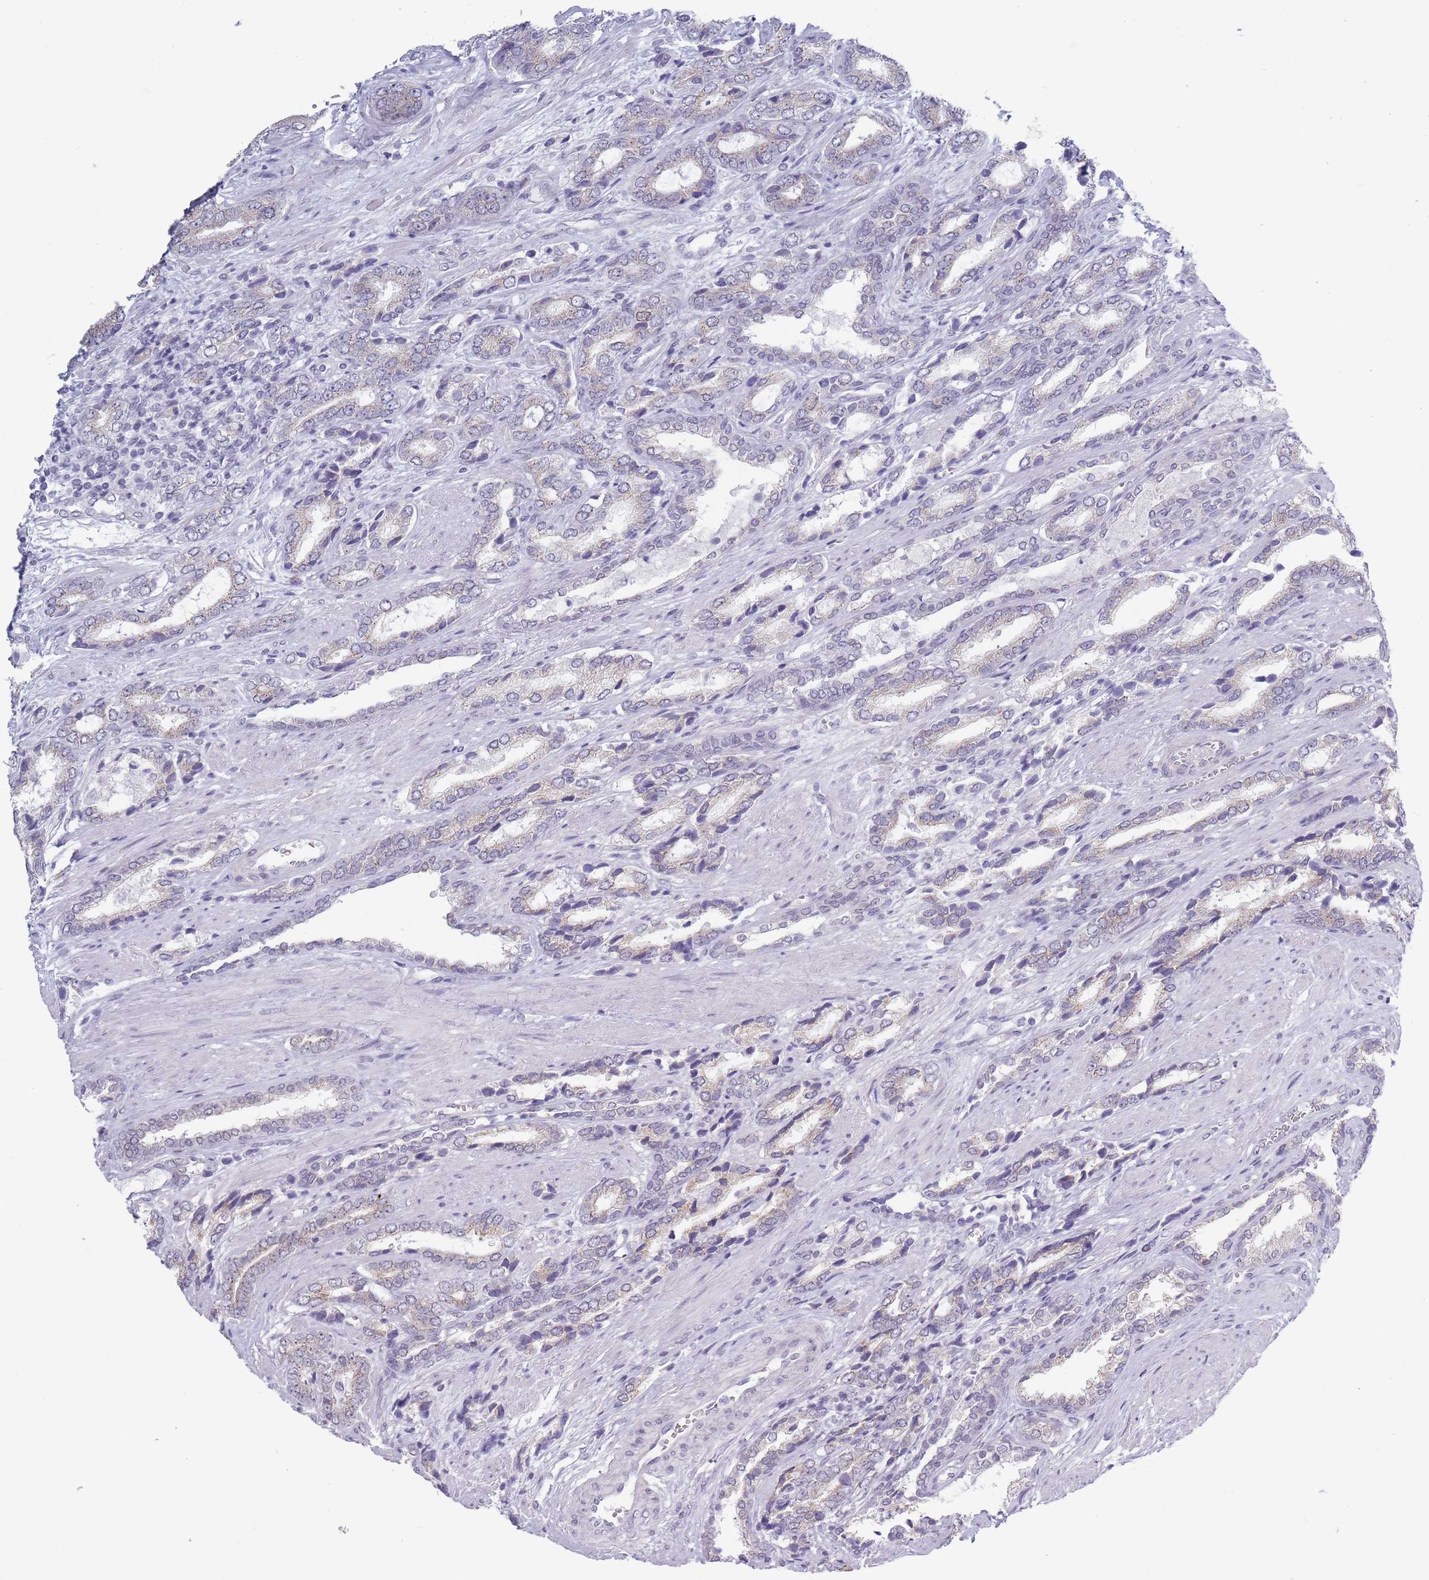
{"staining": {"intensity": "weak", "quantity": "25%-75%", "location": "cytoplasmic/membranous"}, "tissue": "prostate cancer", "cell_type": "Tumor cells", "image_type": "cancer", "snomed": [{"axis": "morphology", "description": "Adenocarcinoma, NOS"}, {"axis": "topography", "description": "Prostate and seminal vesicle, NOS"}], "caption": "Immunohistochemical staining of adenocarcinoma (prostate) reveals low levels of weak cytoplasmic/membranous expression in about 25%-75% of tumor cells.", "gene": "ZKSCAN2", "patient": {"sex": "male", "age": 76}}